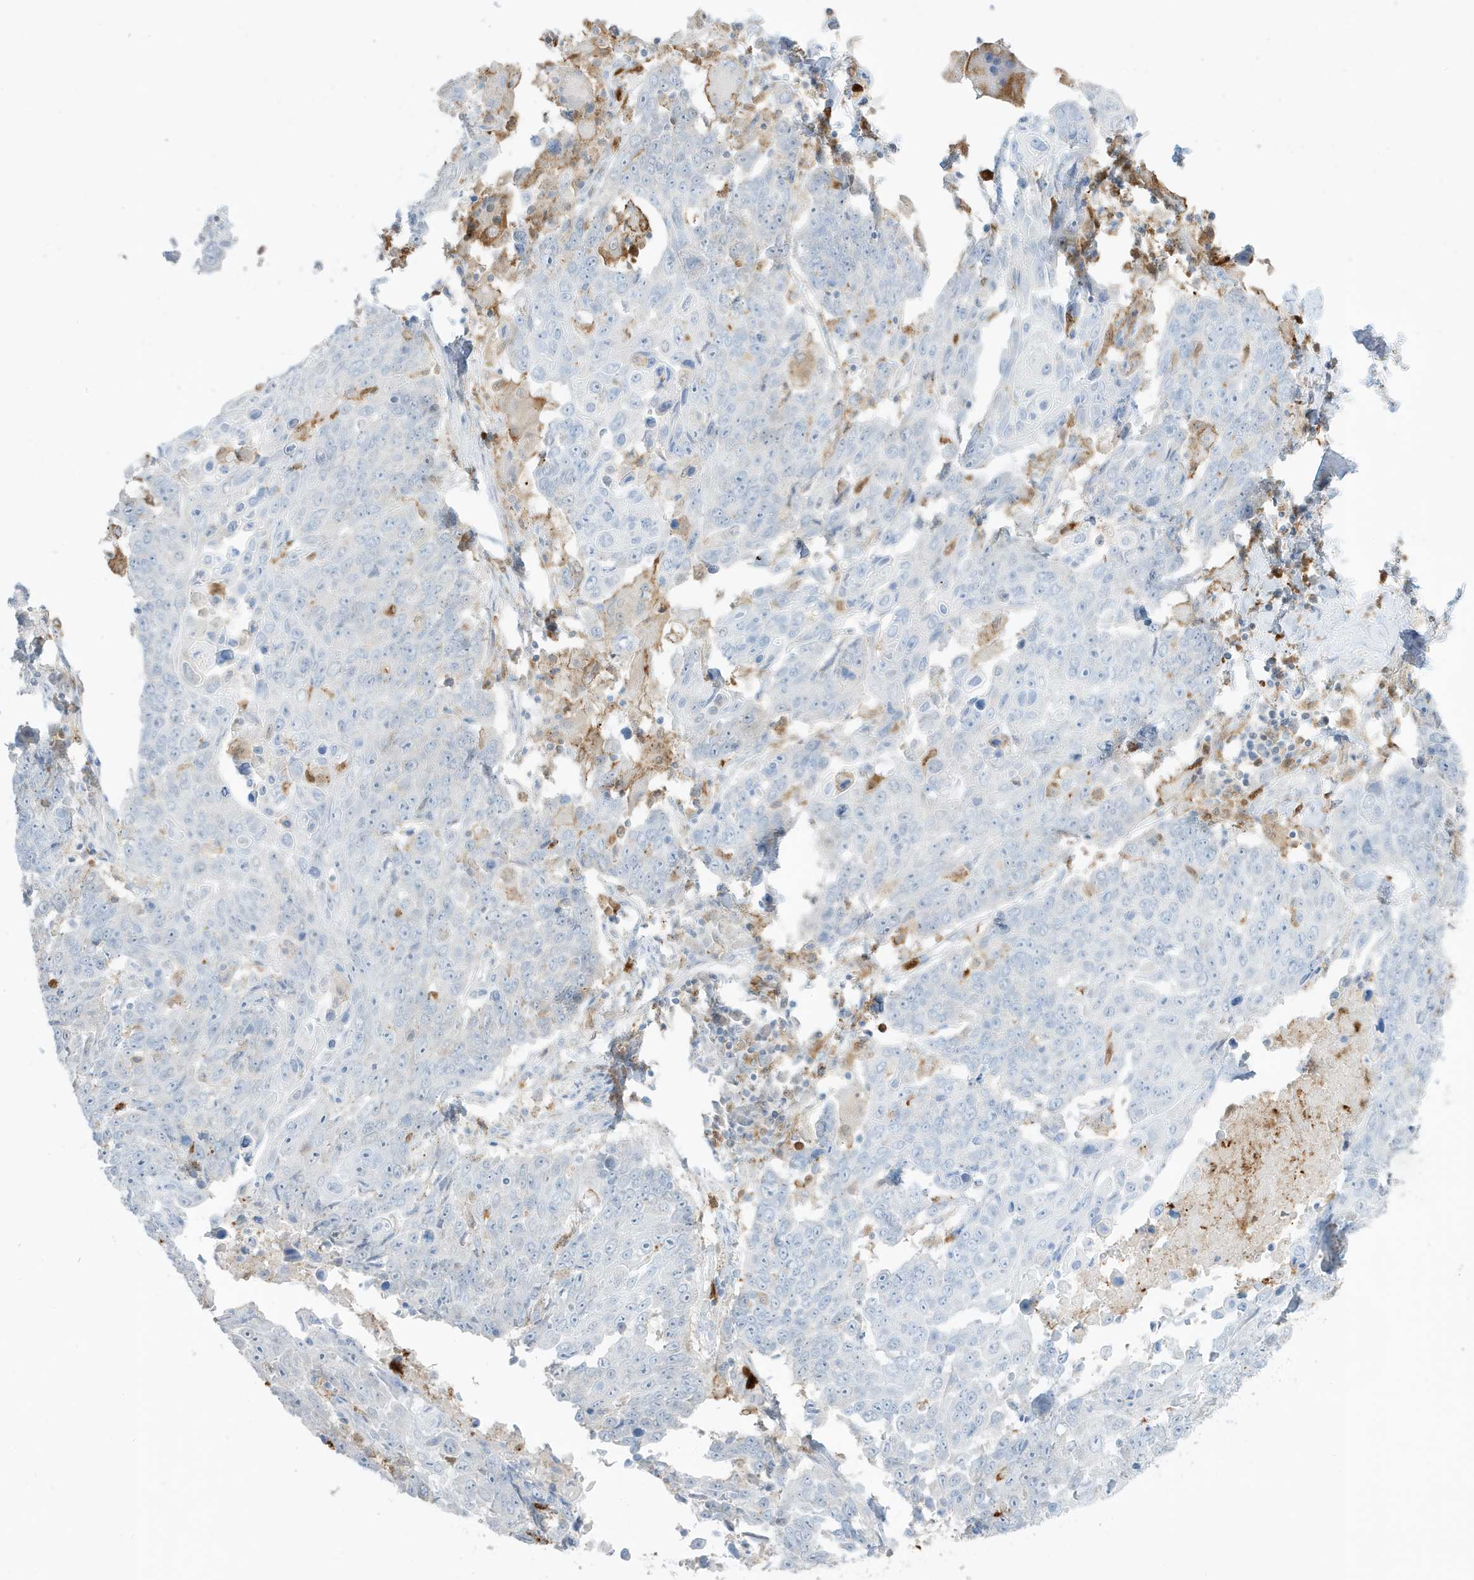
{"staining": {"intensity": "negative", "quantity": "none", "location": "none"}, "tissue": "lung cancer", "cell_type": "Tumor cells", "image_type": "cancer", "snomed": [{"axis": "morphology", "description": "Squamous cell carcinoma, NOS"}, {"axis": "topography", "description": "Lung"}], "caption": "Lung cancer was stained to show a protein in brown. There is no significant staining in tumor cells.", "gene": "GCA", "patient": {"sex": "male", "age": 66}}